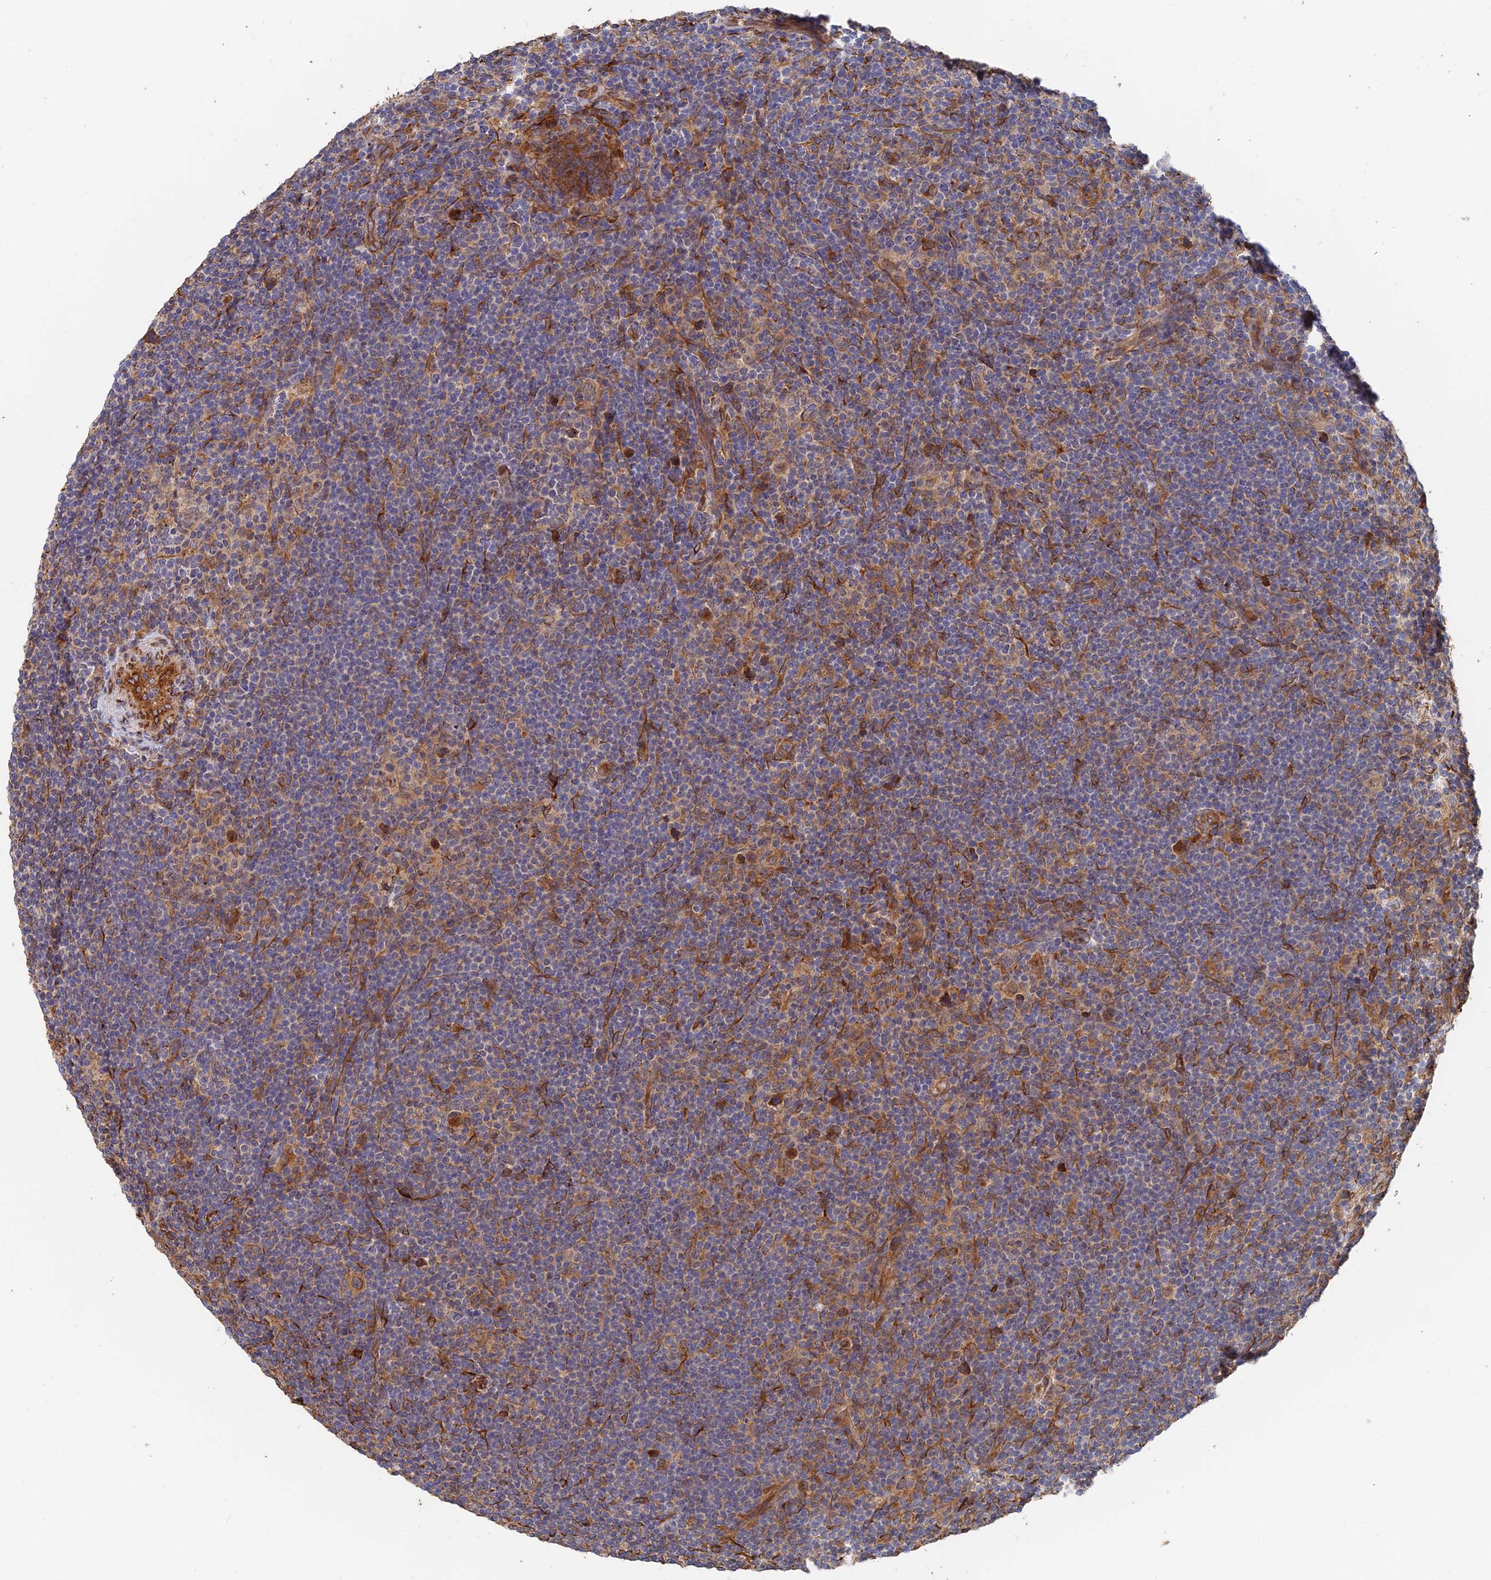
{"staining": {"intensity": "strong", "quantity": "<25%", "location": "cytoplasmic/membranous"}, "tissue": "lymphoma", "cell_type": "Tumor cells", "image_type": "cancer", "snomed": [{"axis": "morphology", "description": "Hodgkin's disease, NOS"}, {"axis": "topography", "description": "Lymph node"}], "caption": "Protein staining of Hodgkin's disease tissue reveals strong cytoplasmic/membranous staining in about <25% of tumor cells.", "gene": "WBP11", "patient": {"sex": "female", "age": 57}}